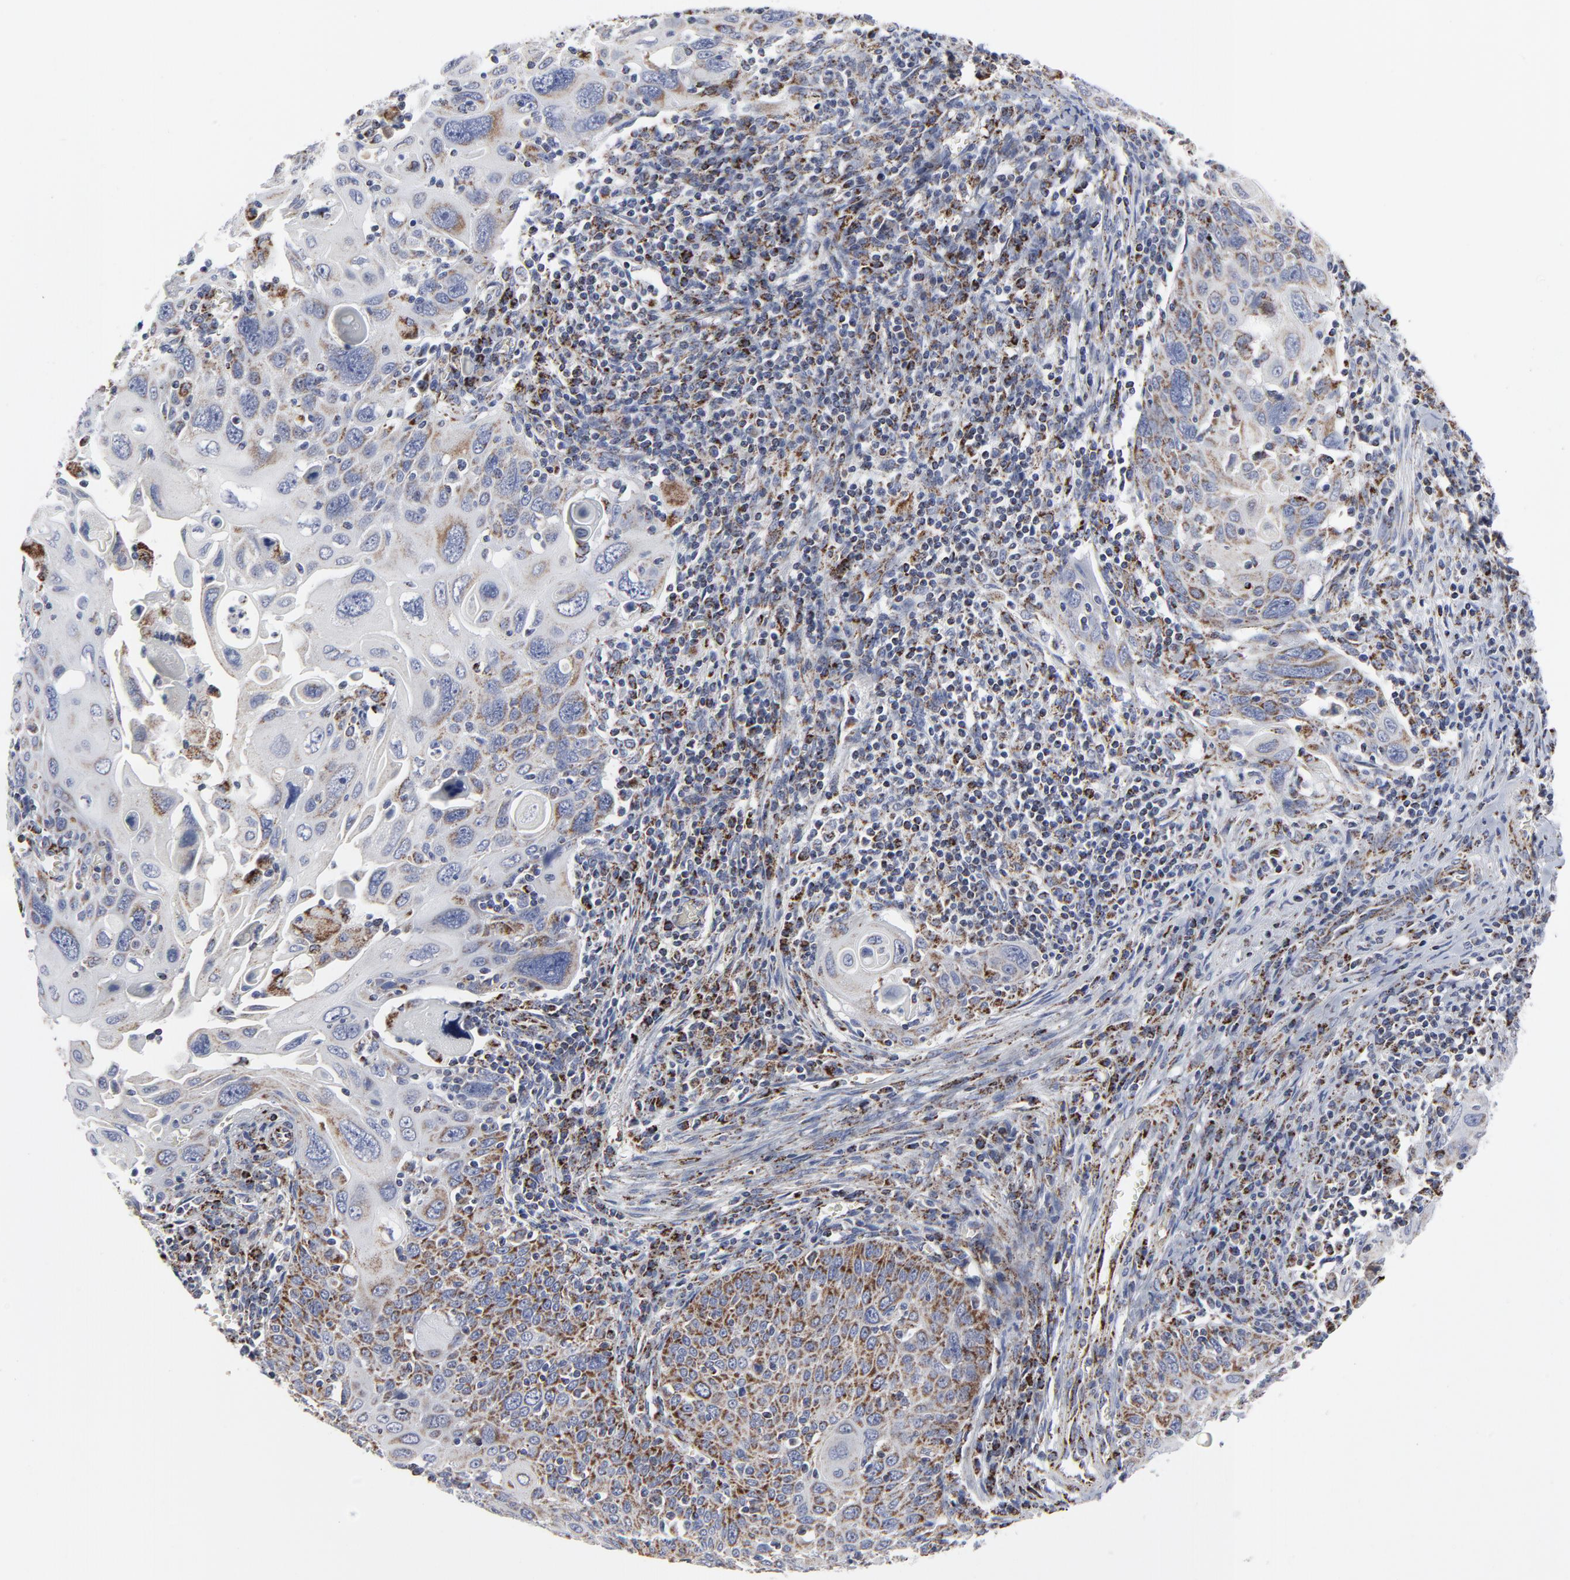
{"staining": {"intensity": "weak", "quantity": "<25%", "location": "cytoplasmic/membranous"}, "tissue": "cervical cancer", "cell_type": "Tumor cells", "image_type": "cancer", "snomed": [{"axis": "morphology", "description": "Squamous cell carcinoma, NOS"}, {"axis": "topography", "description": "Cervix"}], "caption": "An image of cervical cancer (squamous cell carcinoma) stained for a protein exhibits no brown staining in tumor cells.", "gene": "TXNRD2", "patient": {"sex": "female", "age": 54}}